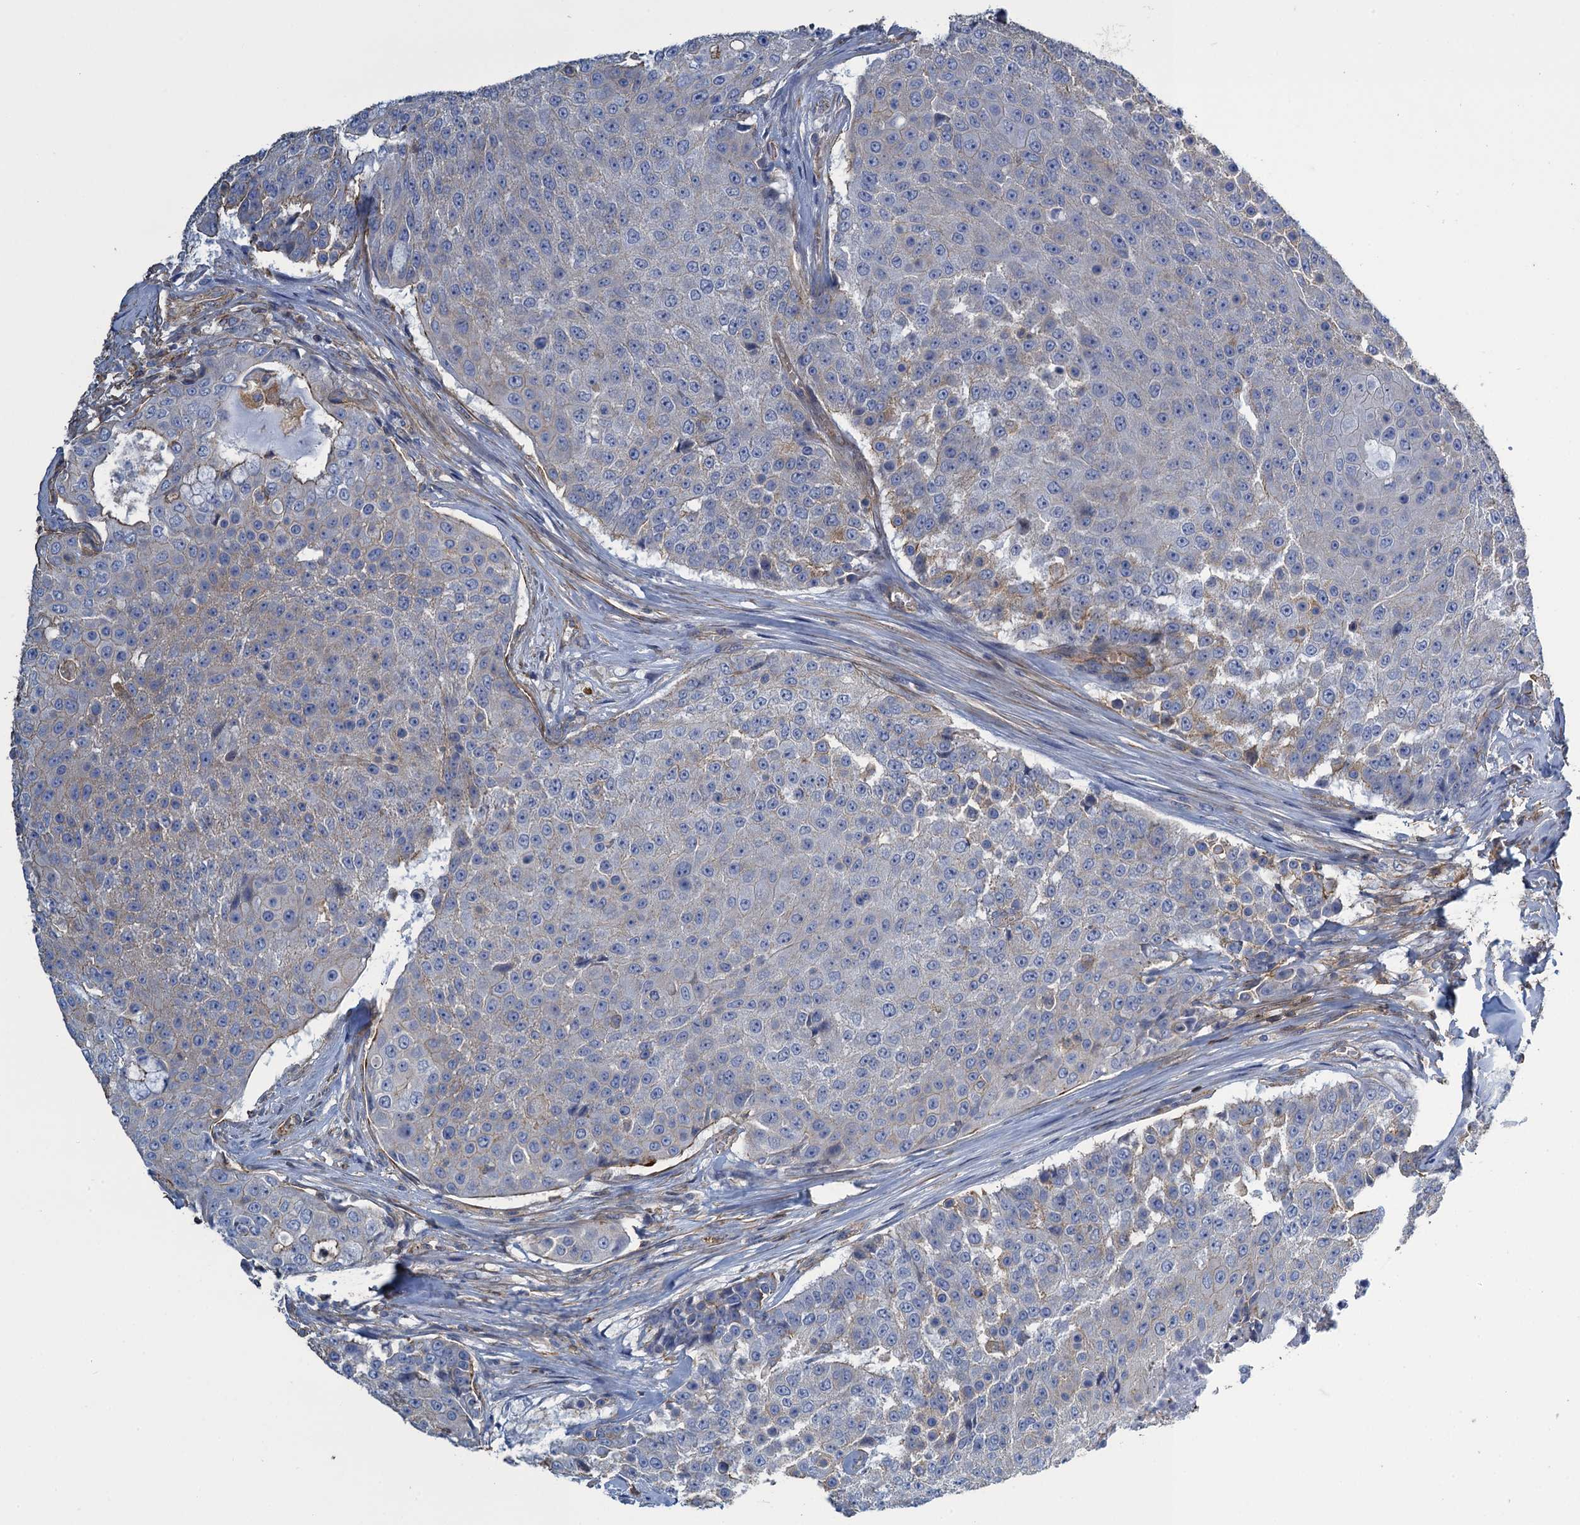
{"staining": {"intensity": "negative", "quantity": "none", "location": "none"}, "tissue": "urothelial cancer", "cell_type": "Tumor cells", "image_type": "cancer", "snomed": [{"axis": "morphology", "description": "Urothelial carcinoma, High grade"}, {"axis": "topography", "description": "Urinary bladder"}], "caption": "Immunohistochemical staining of urothelial carcinoma (high-grade) demonstrates no significant staining in tumor cells.", "gene": "PROSER2", "patient": {"sex": "female", "age": 63}}